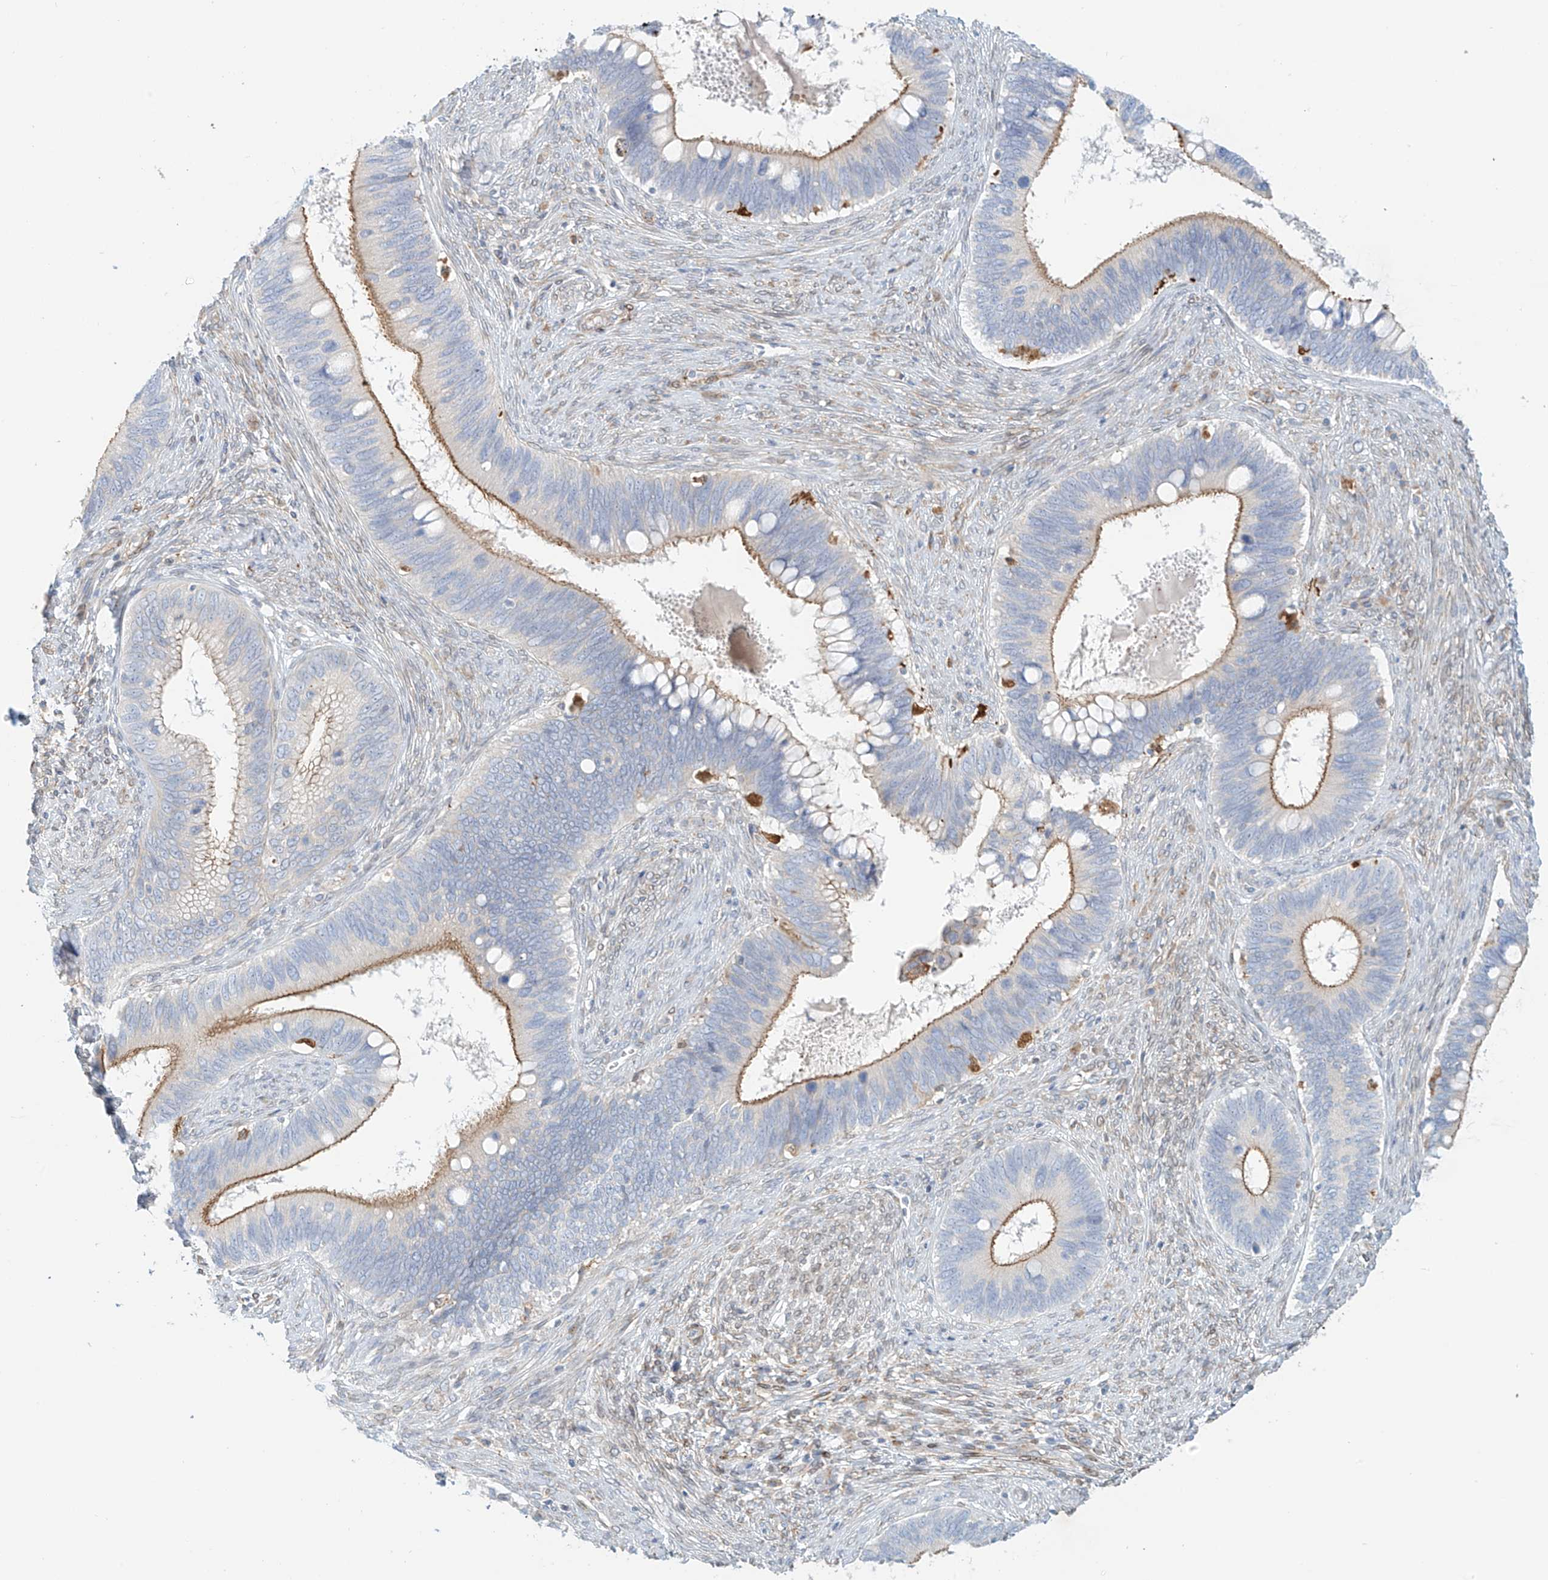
{"staining": {"intensity": "moderate", "quantity": ">75%", "location": "cytoplasmic/membranous"}, "tissue": "cervical cancer", "cell_type": "Tumor cells", "image_type": "cancer", "snomed": [{"axis": "morphology", "description": "Adenocarcinoma, NOS"}, {"axis": "topography", "description": "Cervix"}], "caption": "A medium amount of moderate cytoplasmic/membranous staining is identified in about >75% of tumor cells in cervical adenocarcinoma tissue. (Brightfield microscopy of DAB IHC at high magnification).", "gene": "PCYOX1", "patient": {"sex": "female", "age": 42}}